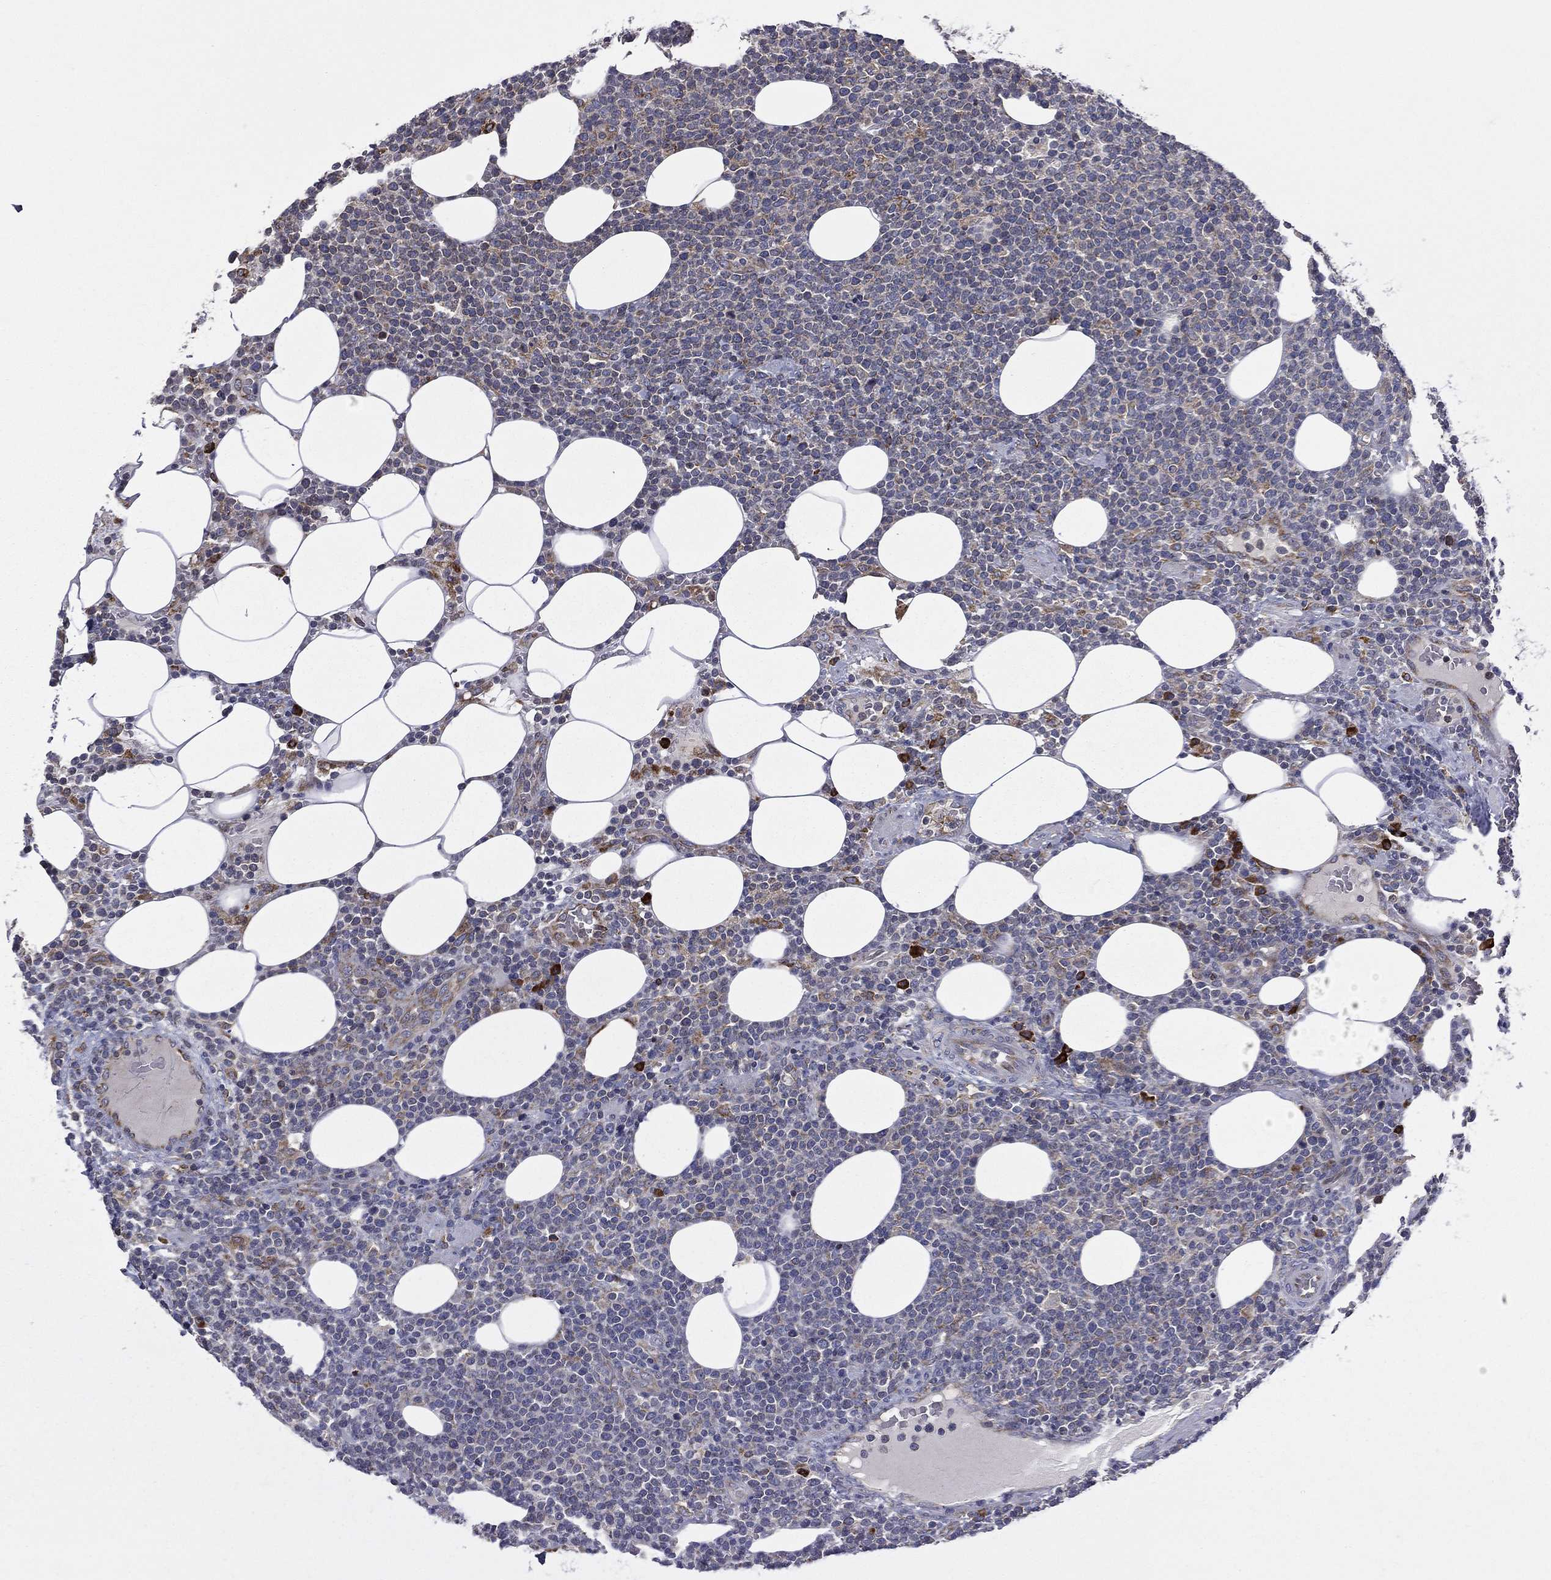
{"staining": {"intensity": "moderate", "quantity": "<25%", "location": "cytoplasmic/membranous"}, "tissue": "lymphoma", "cell_type": "Tumor cells", "image_type": "cancer", "snomed": [{"axis": "morphology", "description": "Malignant lymphoma, non-Hodgkin's type, High grade"}, {"axis": "topography", "description": "Lymph node"}], "caption": "DAB immunohistochemical staining of human lymphoma exhibits moderate cytoplasmic/membranous protein positivity in approximately <25% of tumor cells. (DAB (3,3'-diaminobenzidine) IHC, brown staining for protein, blue staining for nuclei).", "gene": "C20orf96", "patient": {"sex": "male", "age": 61}}